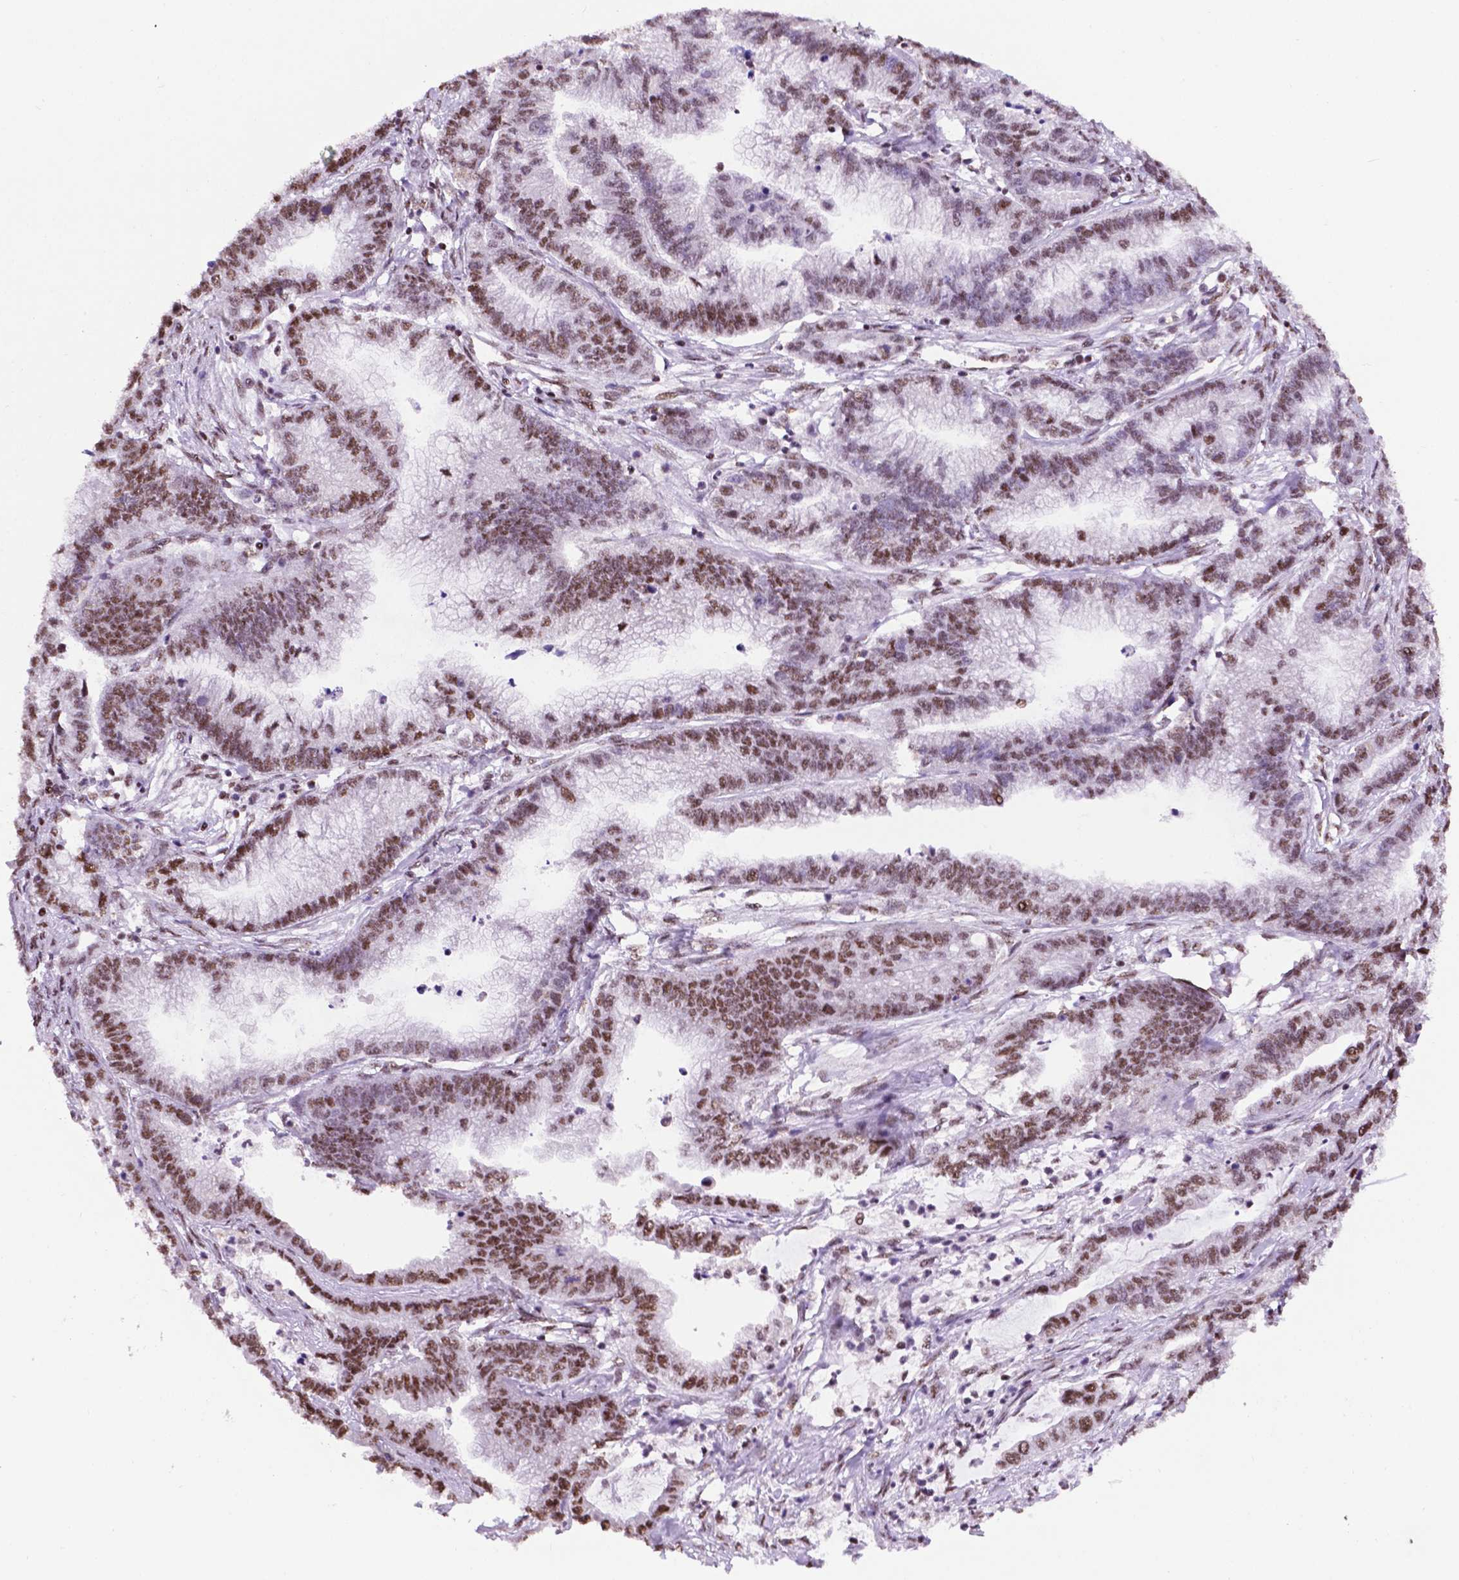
{"staining": {"intensity": "moderate", "quantity": ">75%", "location": "nuclear"}, "tissue": "stomach cancer", "cell_type": "Tumor cells", "image_type": "cancer", "snomed": [{"axis": "morphology", "description": "Adenocarcinoma, NOS"}, {"axis": "topography", "description": "Stomach"}], "caption": "Human stomach adenocarcinoma stained with a protein marker shows moderate staining in tumor cells.", "gene": "CCAR2", "patient": {"sex": "male", "age": 83}}